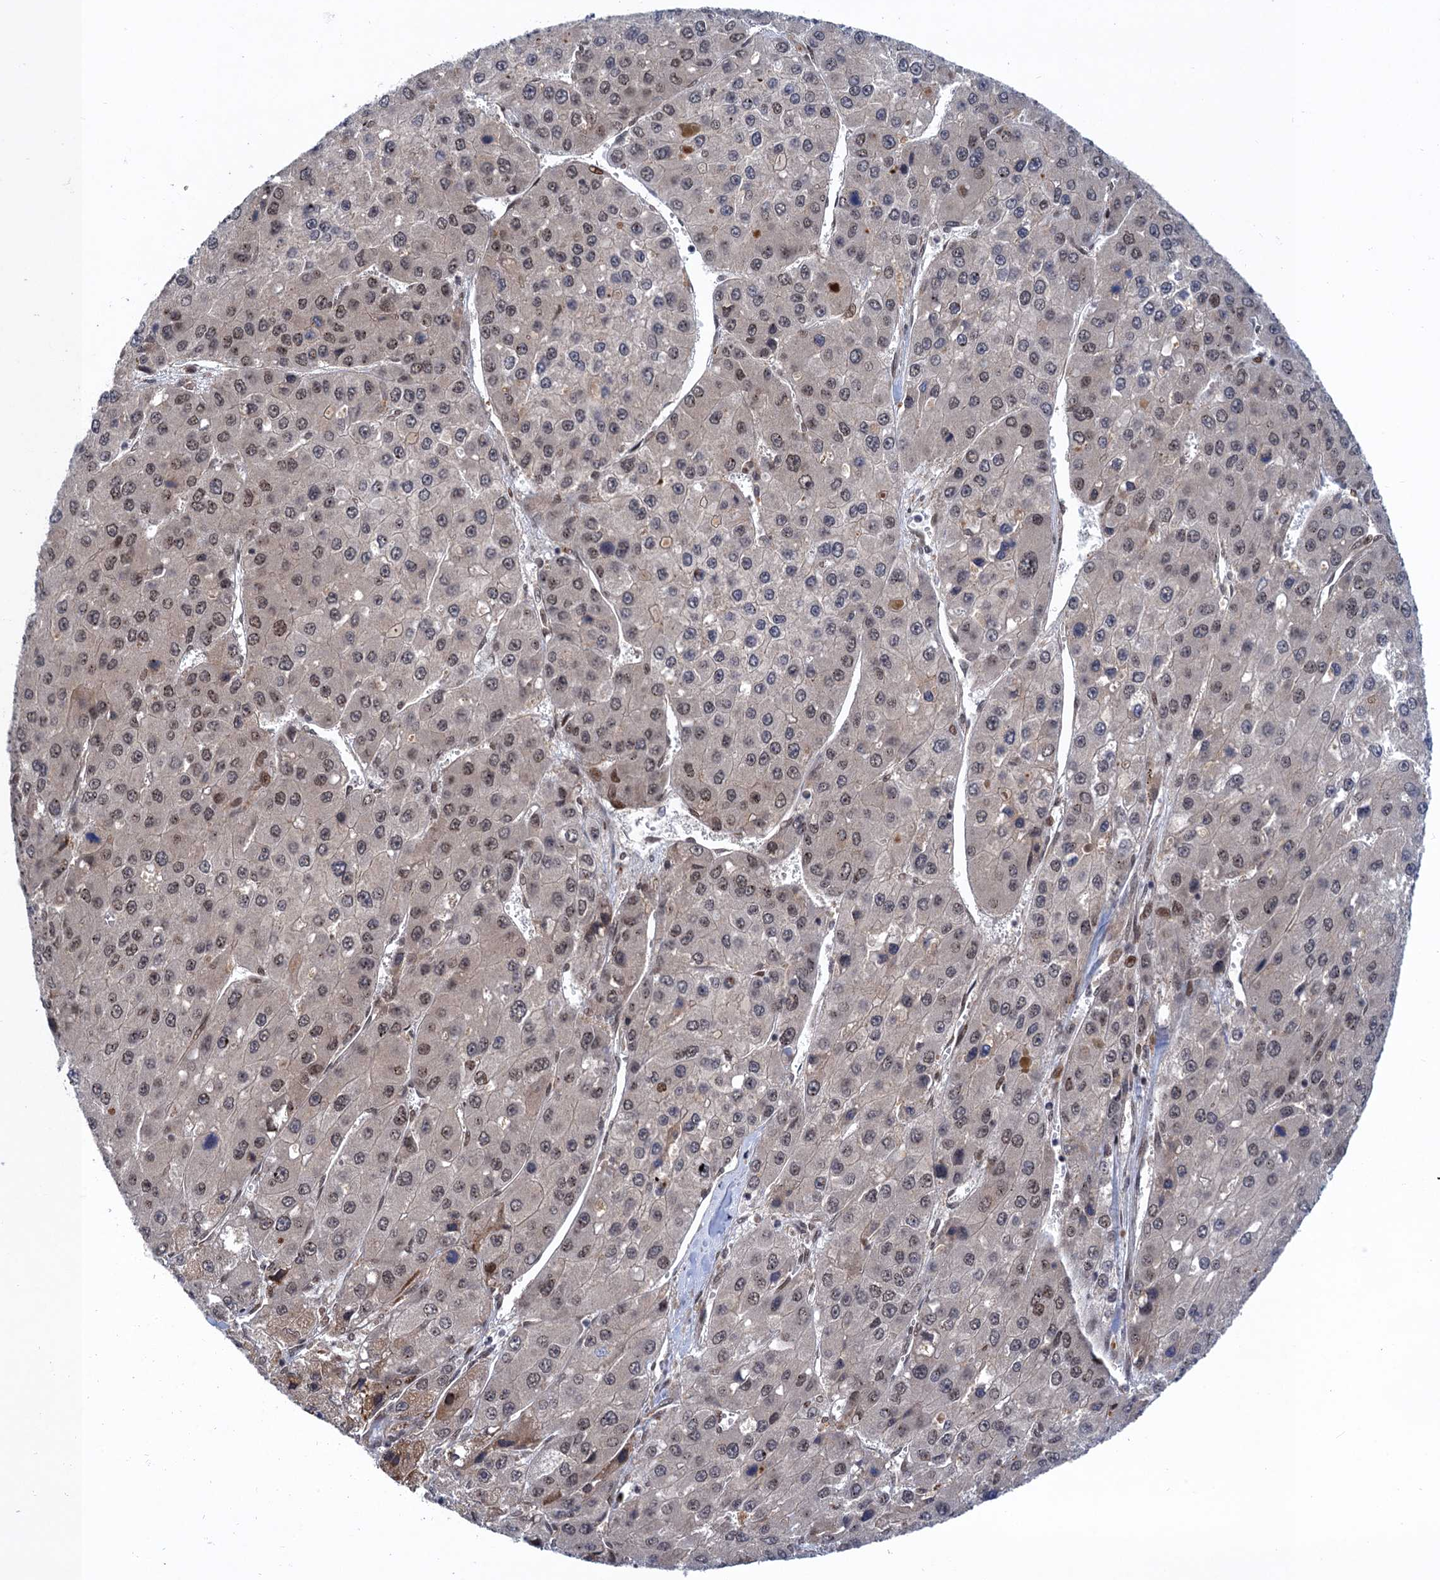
{"staining": {"intensity": "moderate", "quantity": "25%-75%", "location": "nuclear"}, "tissue": "liver cancer", "cell_type": "Tumor cells", "image_type": "cancer", "snomed": [{"axis": "morphology", "description": "Carcinoma, Hepatocellular, NOS"}, {"axis": "topography", "description": "Liver"}], "caption": "Hepatocellular carcinoma (liver) tissue reveals moderate nuclear expression in approximately 25%-75% of tumor cells, visualized by immunohistochemistry.", "gene": "NEK8", "patient": {"sex": "female", "age": 73}}